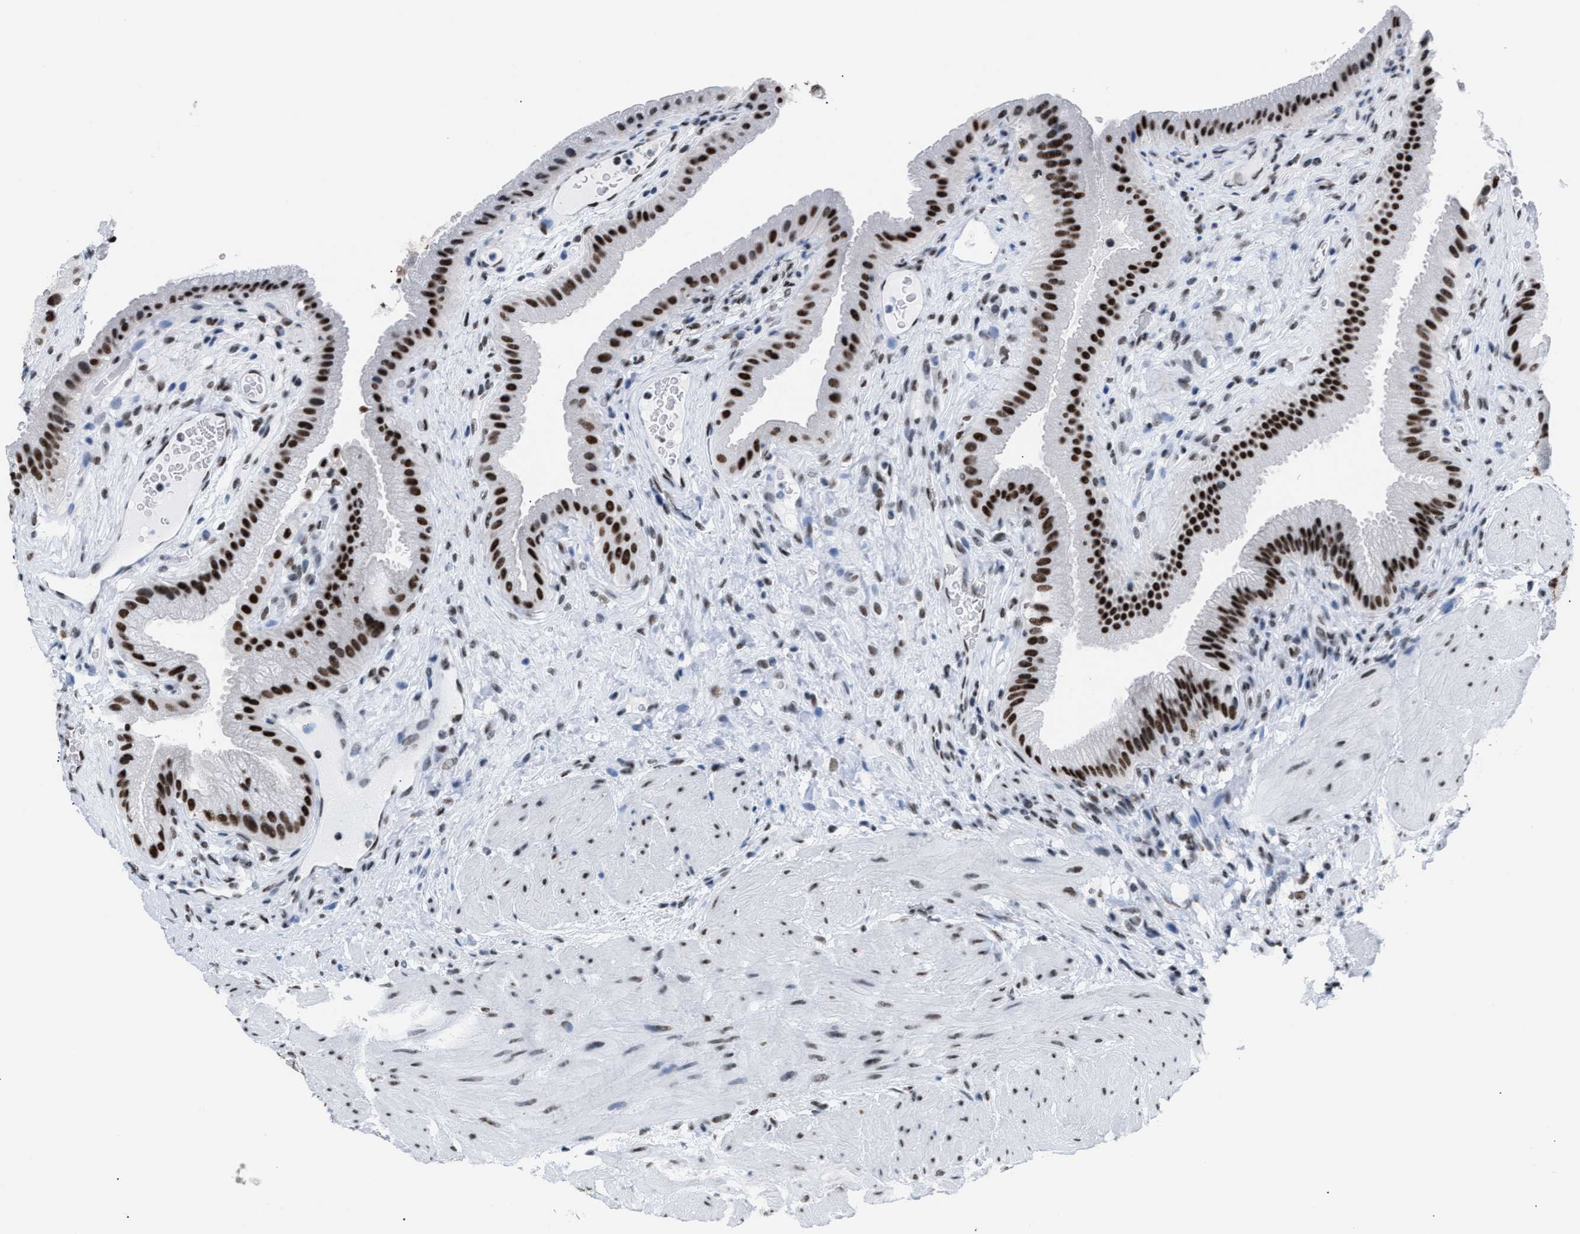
{"staining": {"intensity": "strong", "quantity": ">75%", "location": "nuclear"}, "tissue": "gallbladder", "cell_type": "Glandular cells", "image_type": "normal", "snomed": [{"axis": "morphology", "description": "Normal tissue, NOS"}, {"axis": "topography", "description": "Gallbladder"}], "caption": "Human gallbladder stained with a brown dye reveals strong nuclear positive expression in about >75% of glandular cells.", "gene": "CCAR2", "patient": {"sex": "male", "age": 49}}